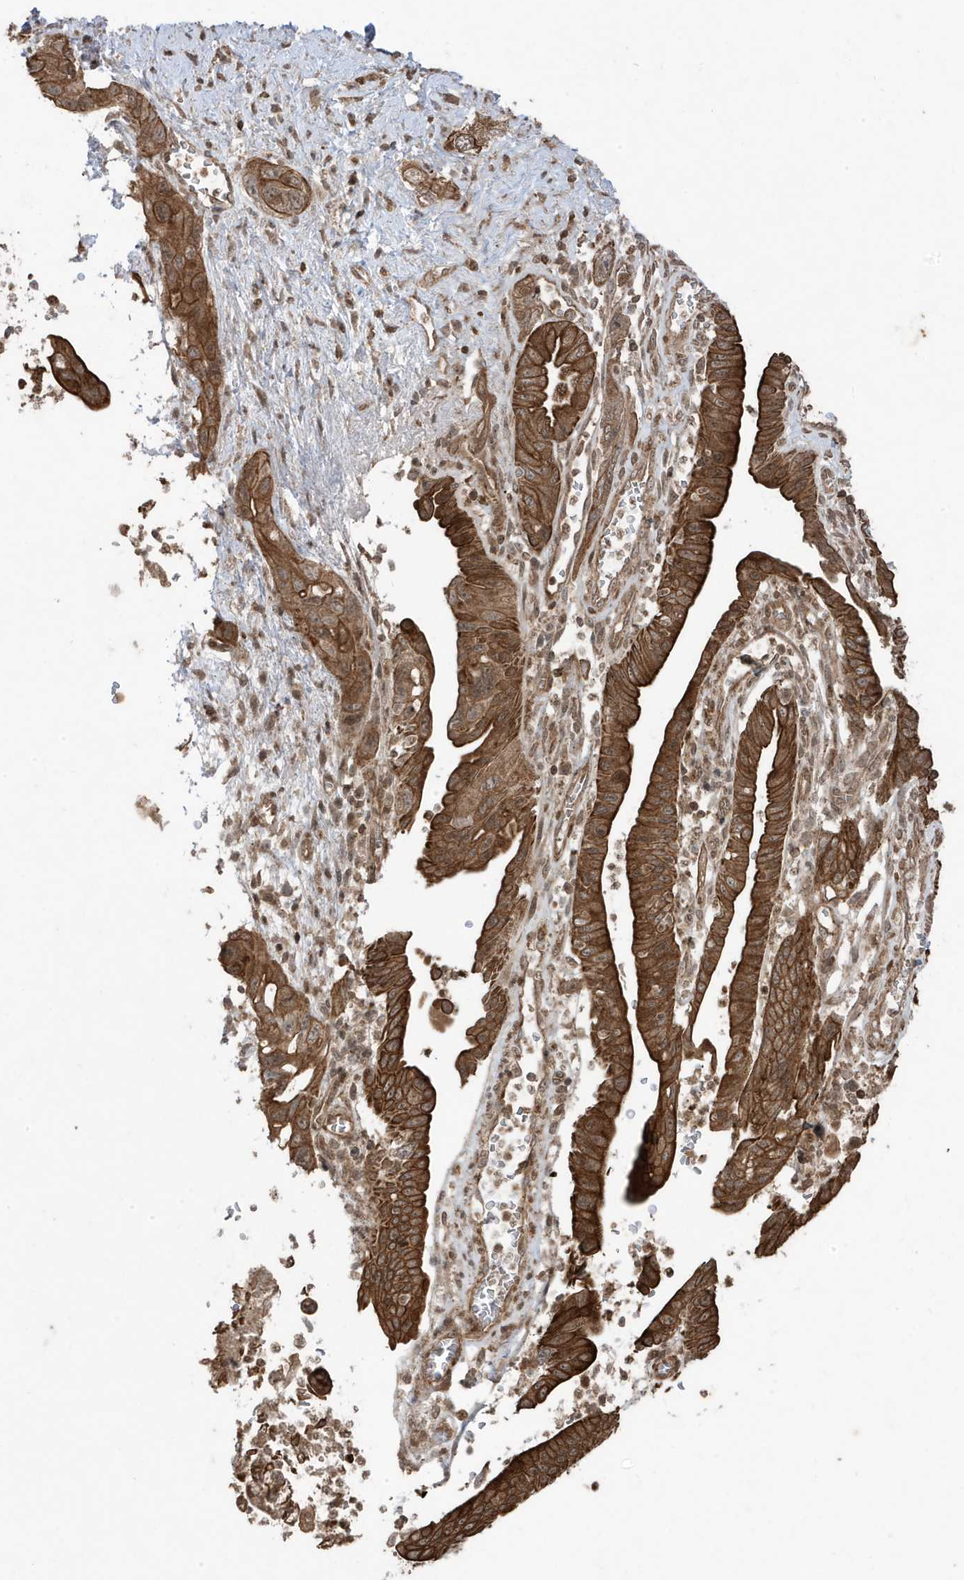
{"staining": {"intensity": "strong", "quantity": ">75%", "location": "cytoplasmic/membranous"}, "tissue": "pancreatic cancer", "cell_type": "Tumor cells", "image_type": "cancer", "snomed": [{"axis": "morphology", "description": "Adenocarcinoma, NOS"}, {"axis": "topography", "description": "Pancreas"}], "caption": "Pancreatic adenocarcinoma stained for a protein (brown) displays strong cytoplasmic/membranous positive staining in approximately >75% of tumor cells.", "gene": "ASAP1", "patient": {"sex": "female", "age": 73}}